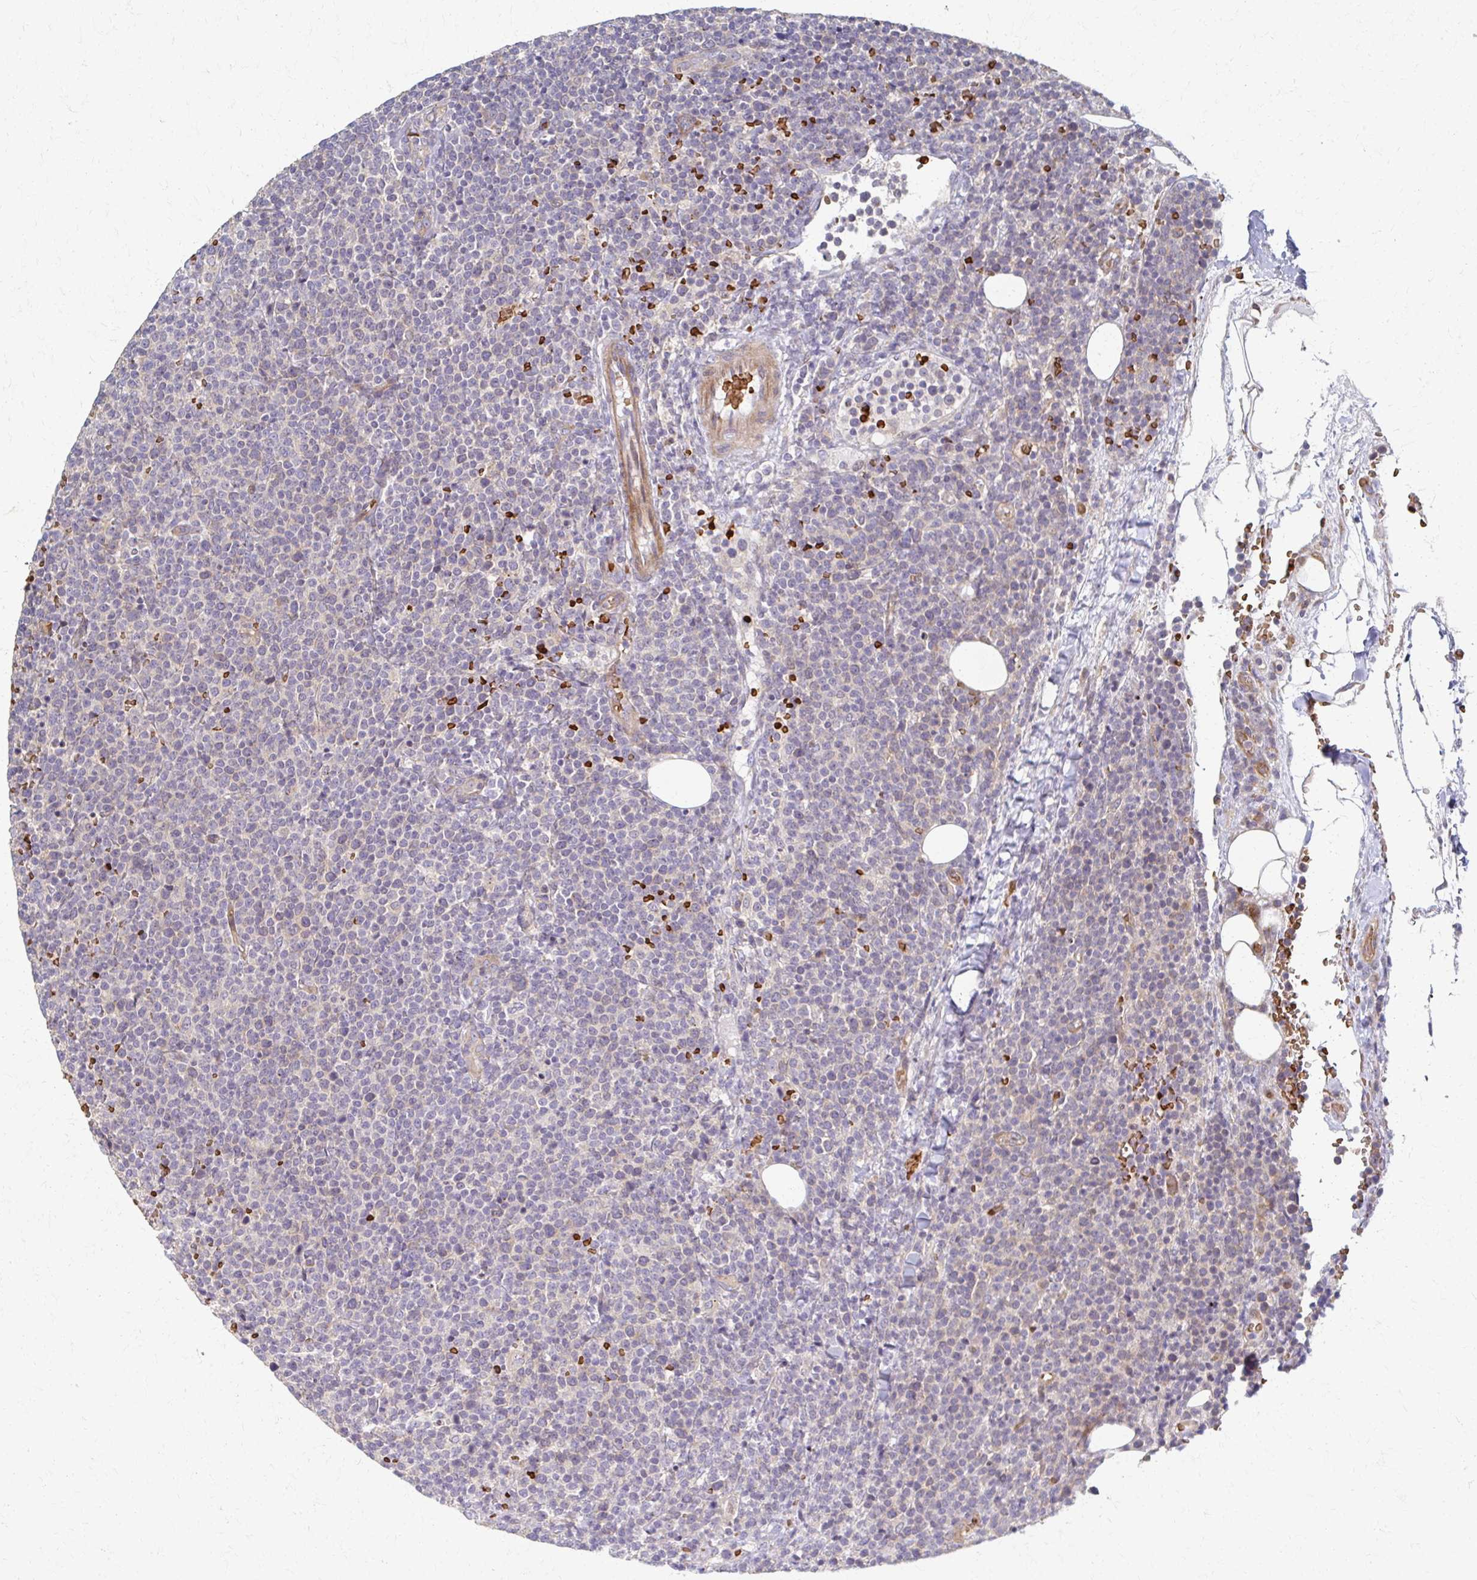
{"staining": {"intensity": "negative", "quantity": "none", "location": "none"}, "tissue": "lymphoma", "cell_type": "Tumor cells", "image_type": "cancer", "snomed": [{"axis": "morphology", "description": "Malignant lymphoma, non-Hodgkin's type, High grade"}, {"axis": "topography", "description": "Lymph node"}], "caption": "Human high-grade malignant lymphoma, non-Hodgkin's type stained for a protein using immunohistochemistry displays no expression in tumor cells.", "gene": "SKA2", "patient": {"sex": "male", "age": 61}}